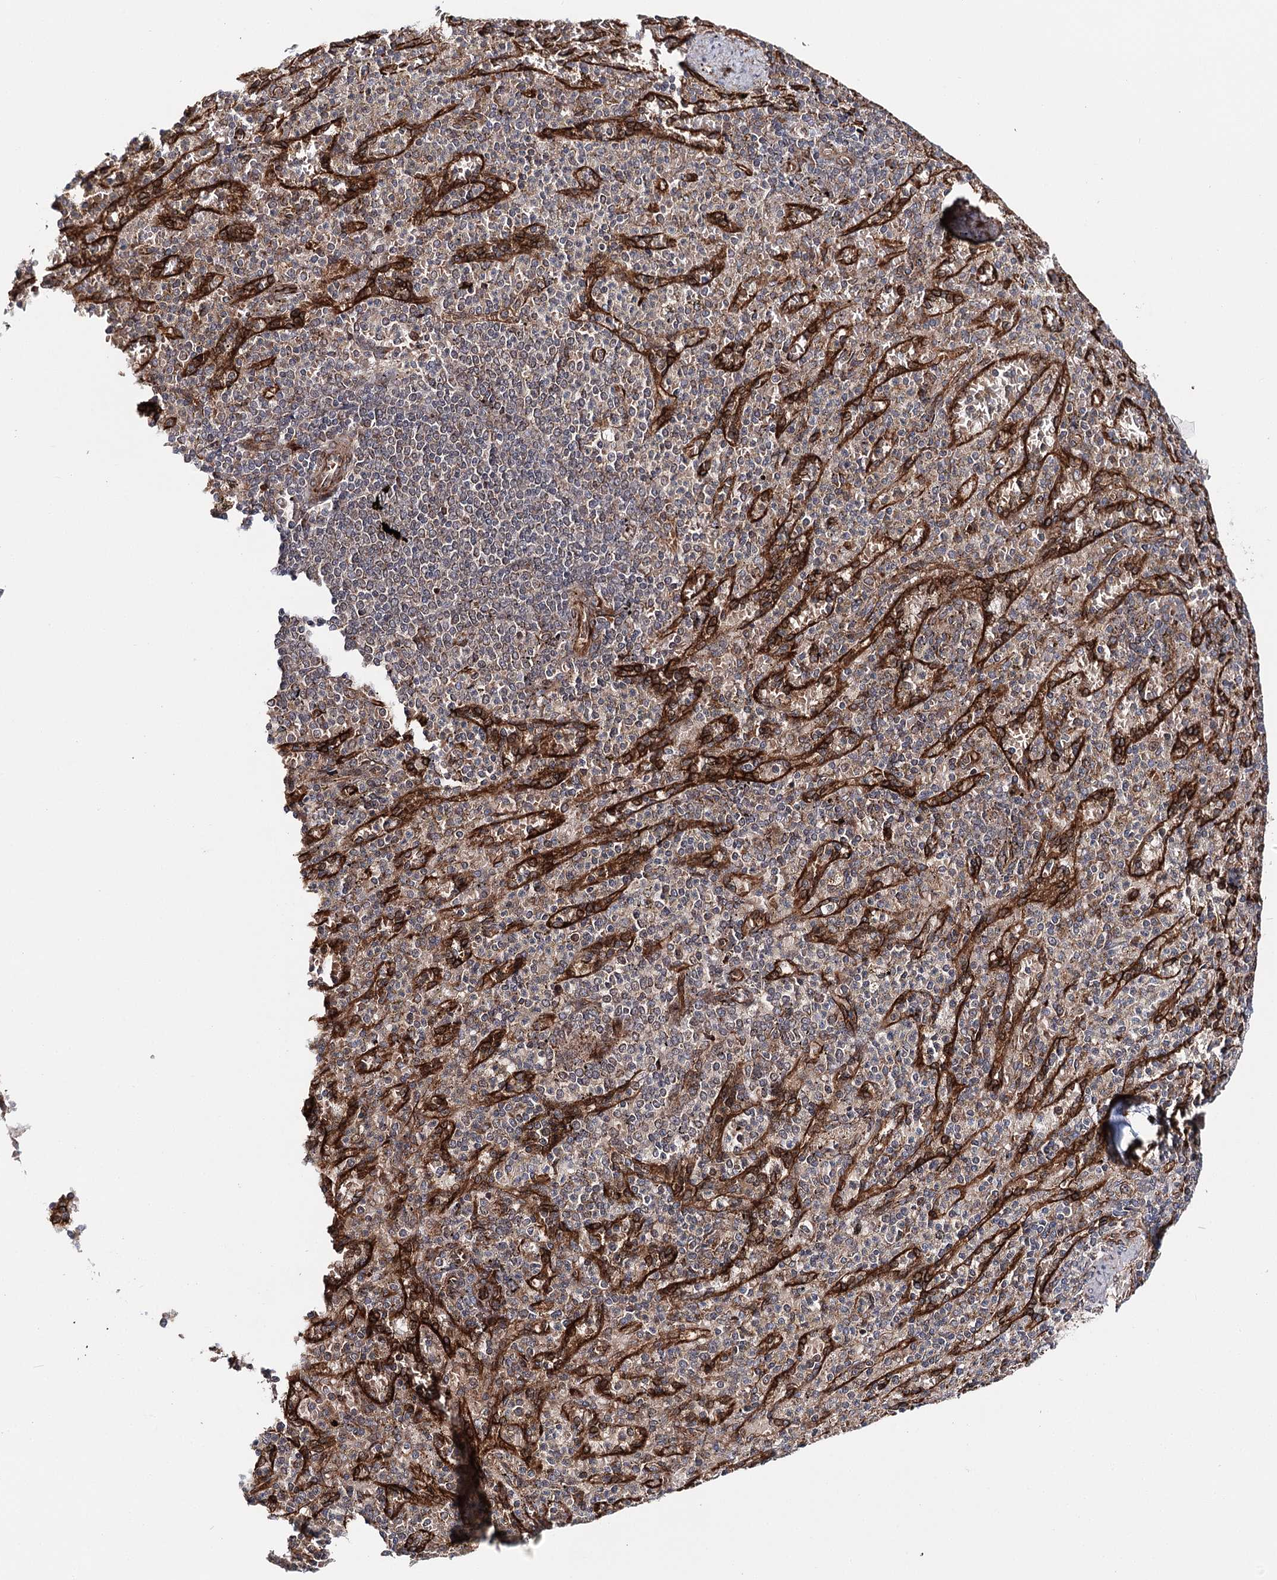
{"staining": {"intensity": "weak", "quantity": "25%-75%", "location": "cytoplasmic/membranous"}, "tissue": "spleen", "cell_type": "Cells in red pulp", "image_type": "normal", "snomed": [{"axis": "morphology", "description": "Normal tissue, NOS"}, {"axis": "topography", "description": "Spleen"}], "caption": "A brown stain shows weak cytoplasmic/membranous positivity of a protein in cells in red pulp of unremarkable human spleen.", "gene": "MKNK1", "patient": {"sex": "female", "age": 74}}